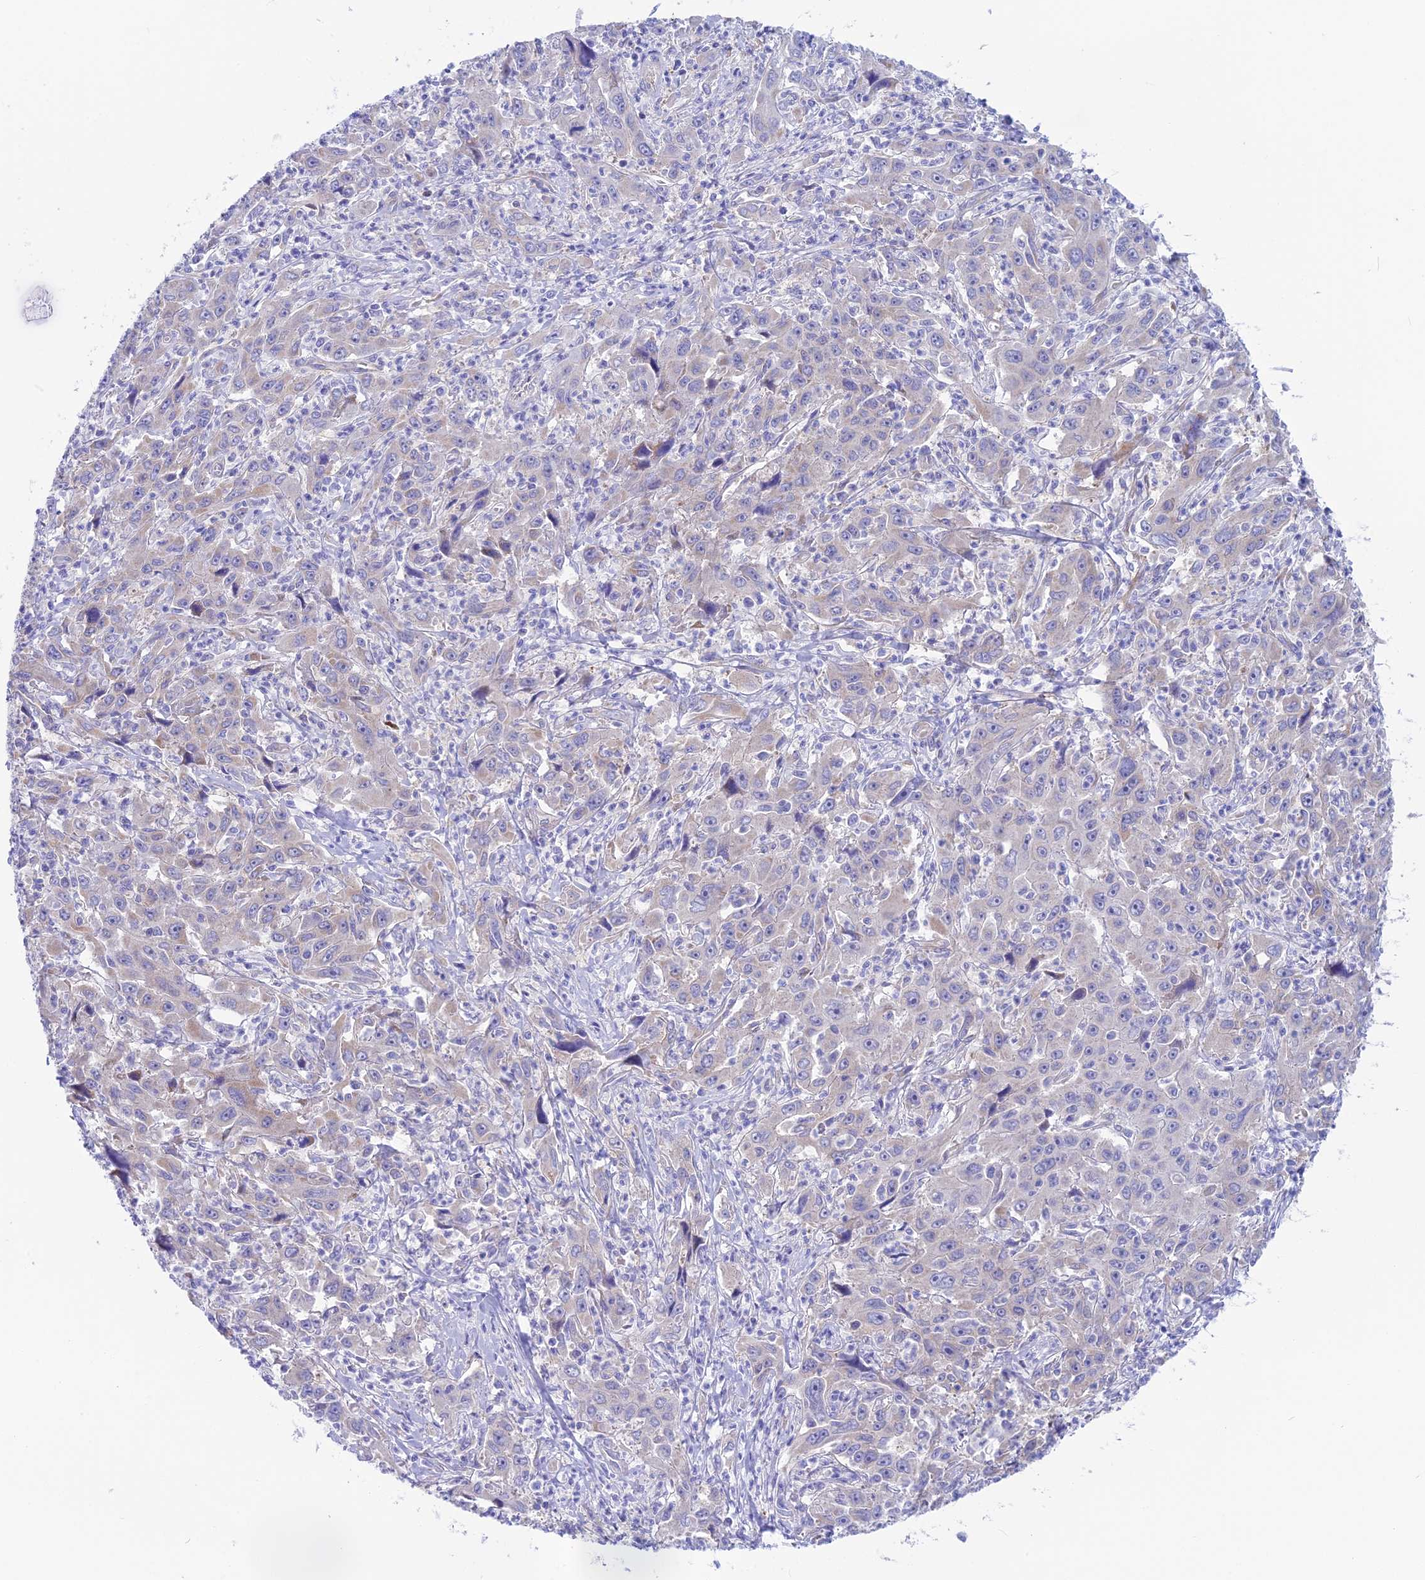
{"staining": {"intensity": "negative", "quantity": "none", "location": "none"}, "tissue": "liver cancer", "cell_type": "Tumor cells", "image_type": "cancer", "snomed": [{"axis": "morphology", "description": "Carcinoma, Hepatocellular, NOS"}, {"axis": "topography", "description": "Liver"}], "caption": "Histopathology image shows no significant protein staining in tumor cells of liver hepatocellular carcinoma.", "gene": "LZTFL1", "patient": {"sex": "male", "age": 63}}